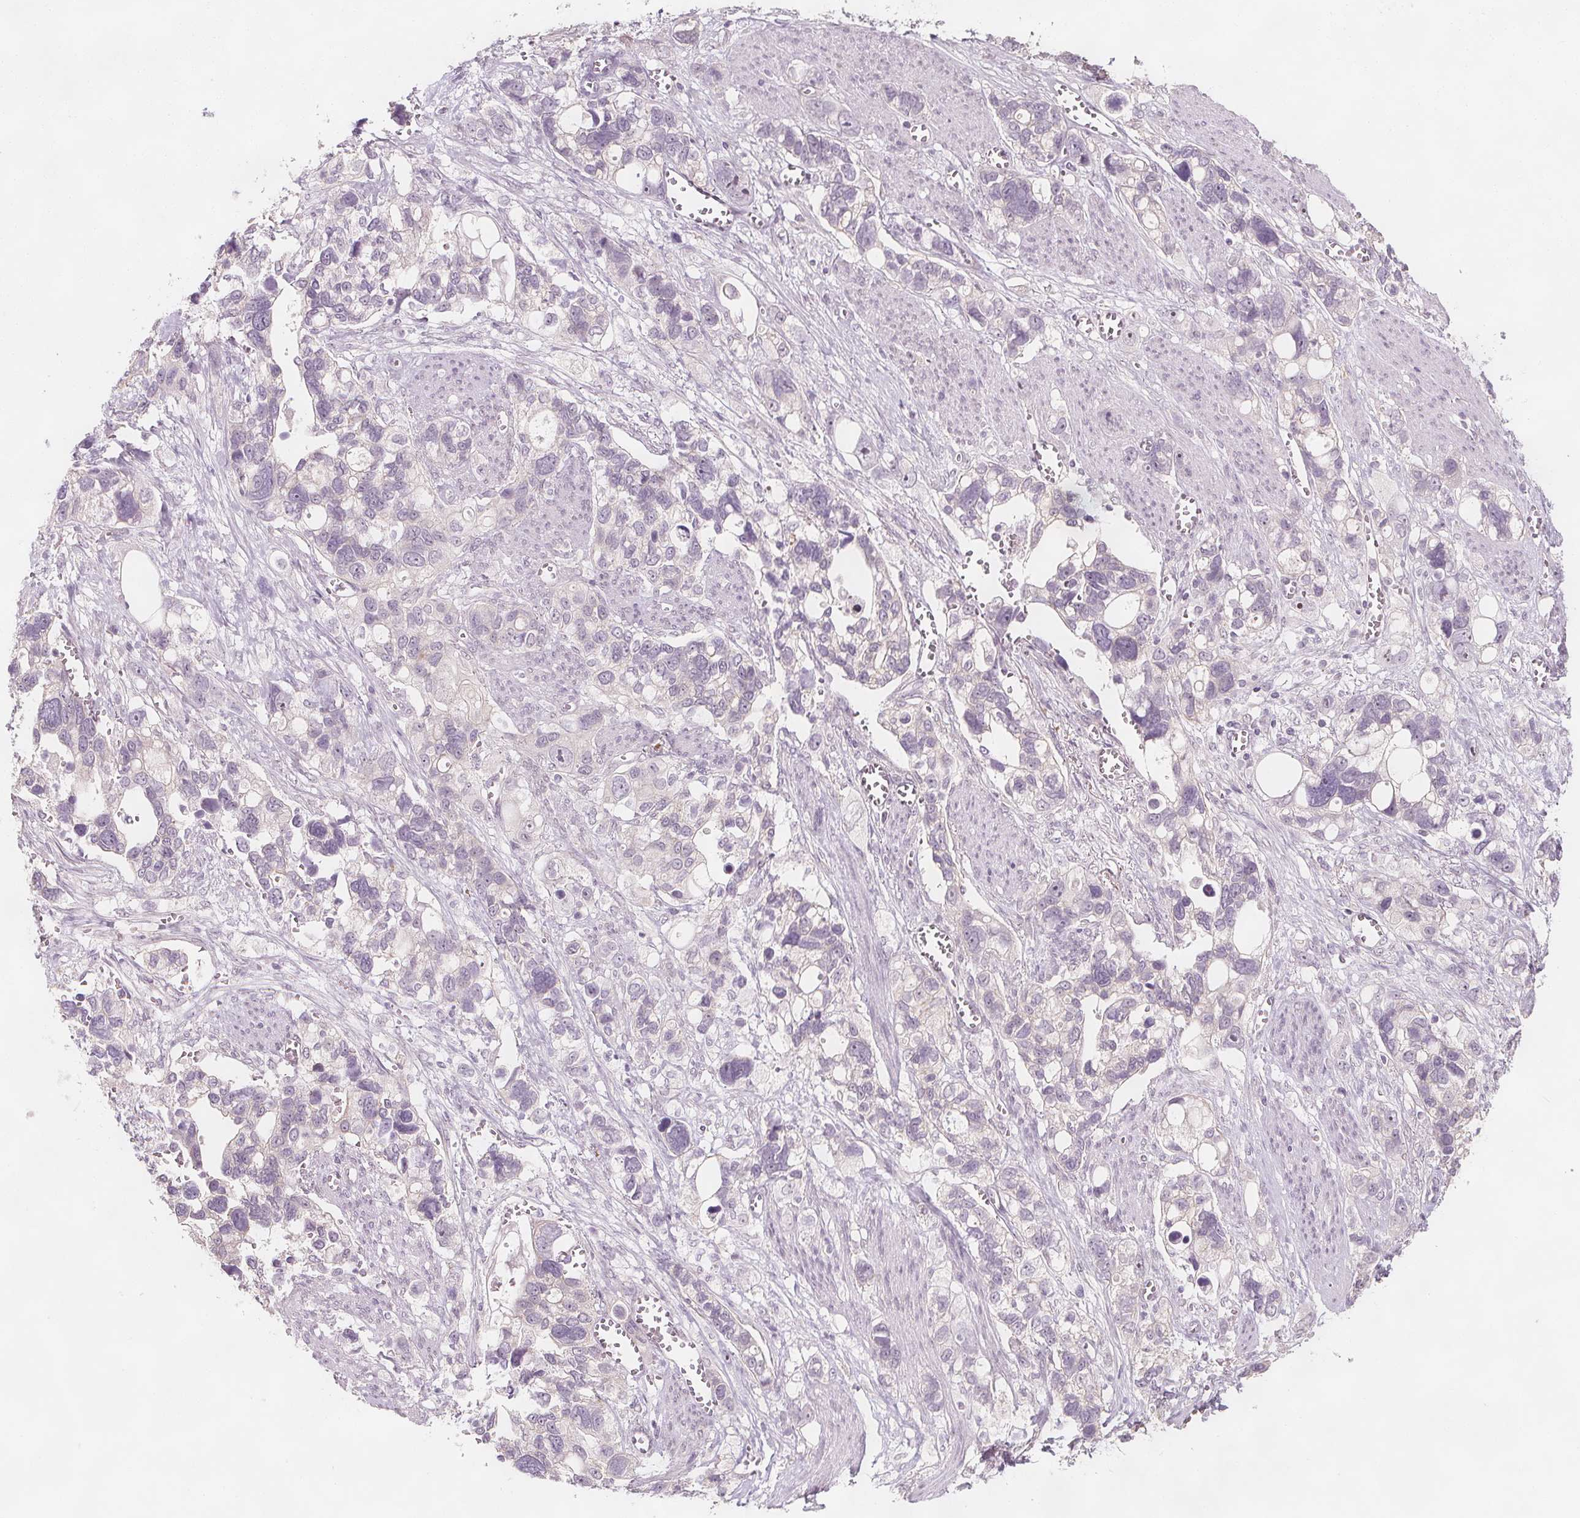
{"staining": {"intensity": "negative", "quantity": "none", "location": "none"}, "tissue": "stomach cancer", "cell_type": "Tumor cells", "image_type": "cancer", "snomed": [{"axis": "morphology", "description": "Adenocarcinoma, NOS"}, {"axis": "topography", "description": "Stomach, upper"}], "caption": "Tumor cells show no significant expression in stomach cancer.", "gene": "C1orf167", "patient": {"sex": "female", "age": 81}}